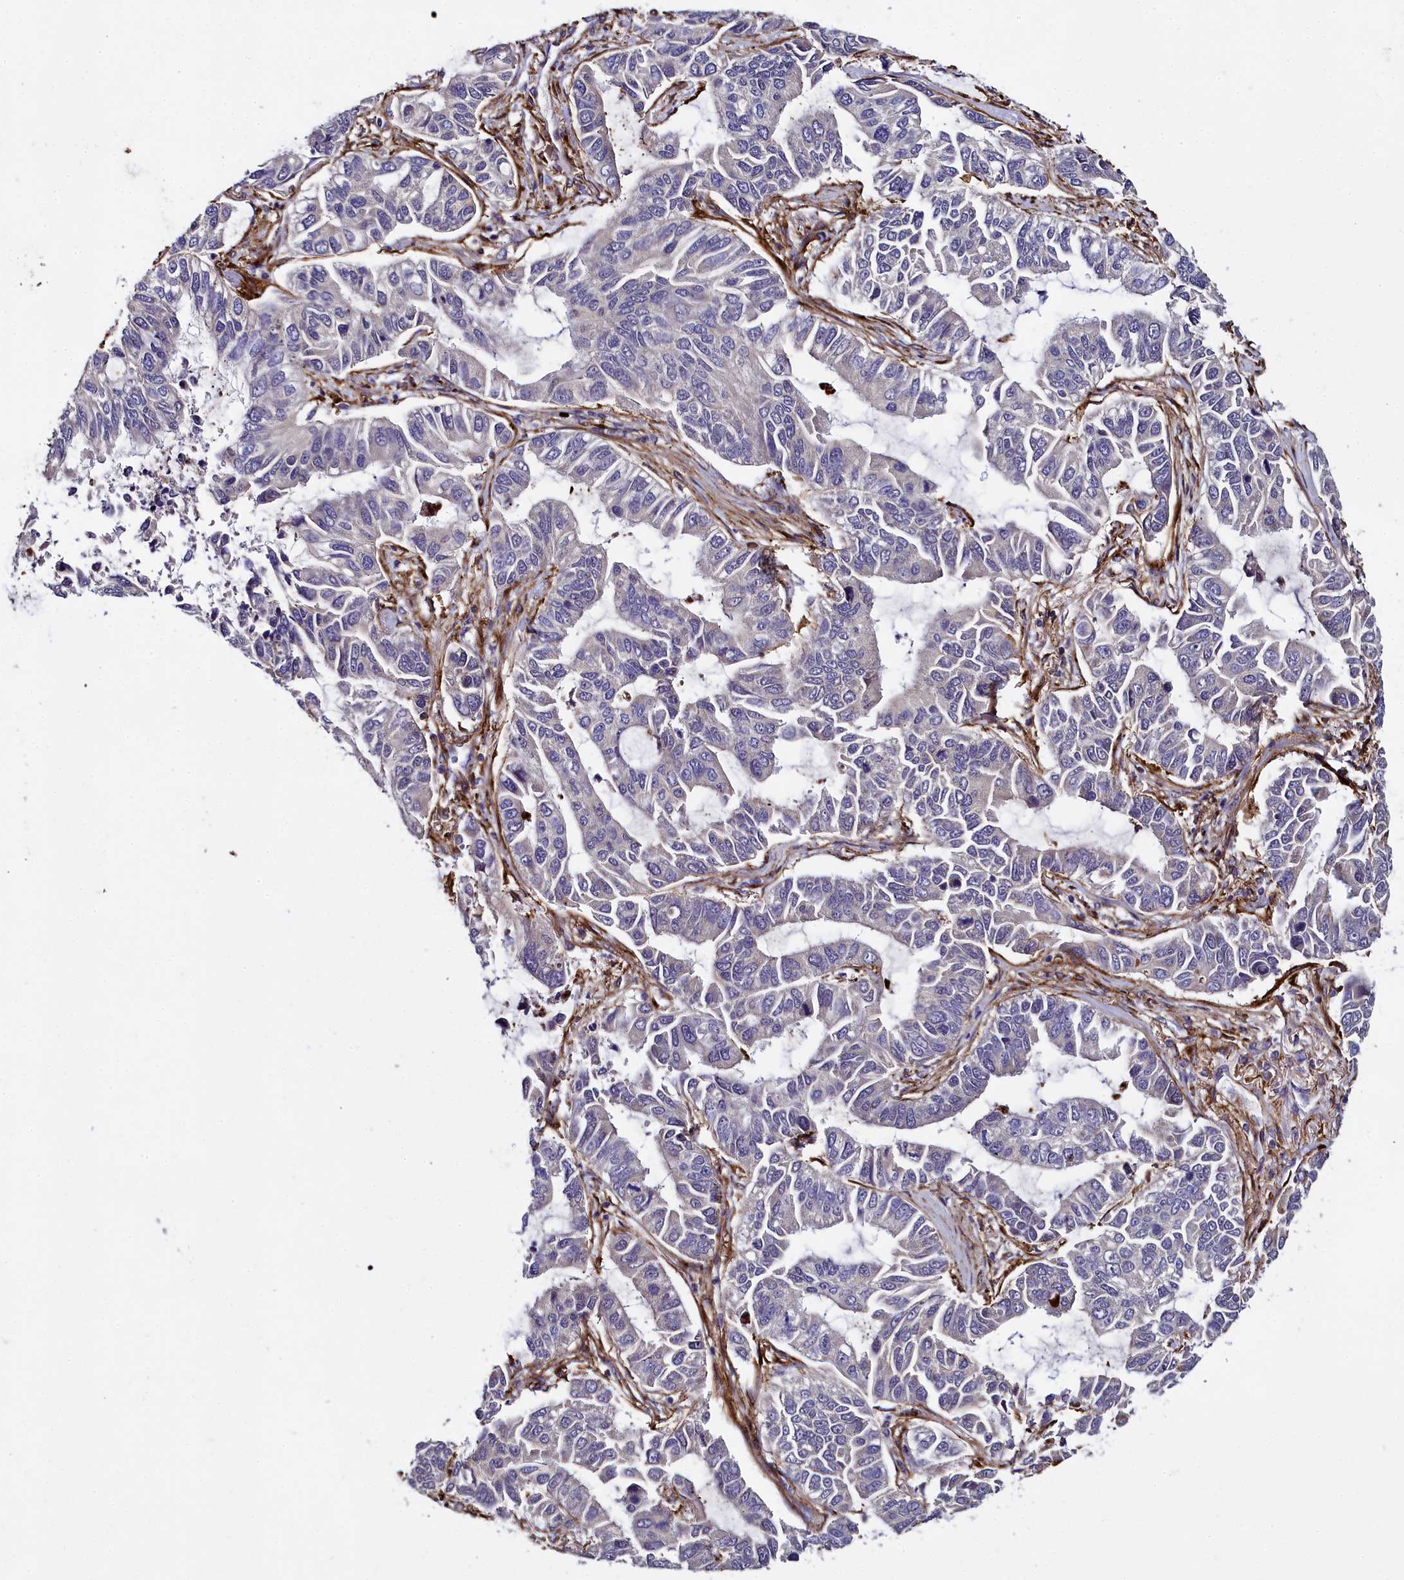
{"staining": {"intensity": "moderate", "quantity": "<25%", "location": "cytoplasmic/membranous"}, "tissue": "lung cancer", "cell_type": "Tumor cells", "image_type": "cancer", "snomed": [{"axis": "morphology", "description": "Adenocarcinoma, NOS"}, {"axis": "topography", "description": "Lung"}], "caption": "High-power microscopy captured an IHC micrograph of lung adenocarcinoma, revealing moderate cytoplasmic/membranous positivity in about <25% of tumor cells.", "gene": "MRC2", "patient": {"sex": "male", "age": 64}}